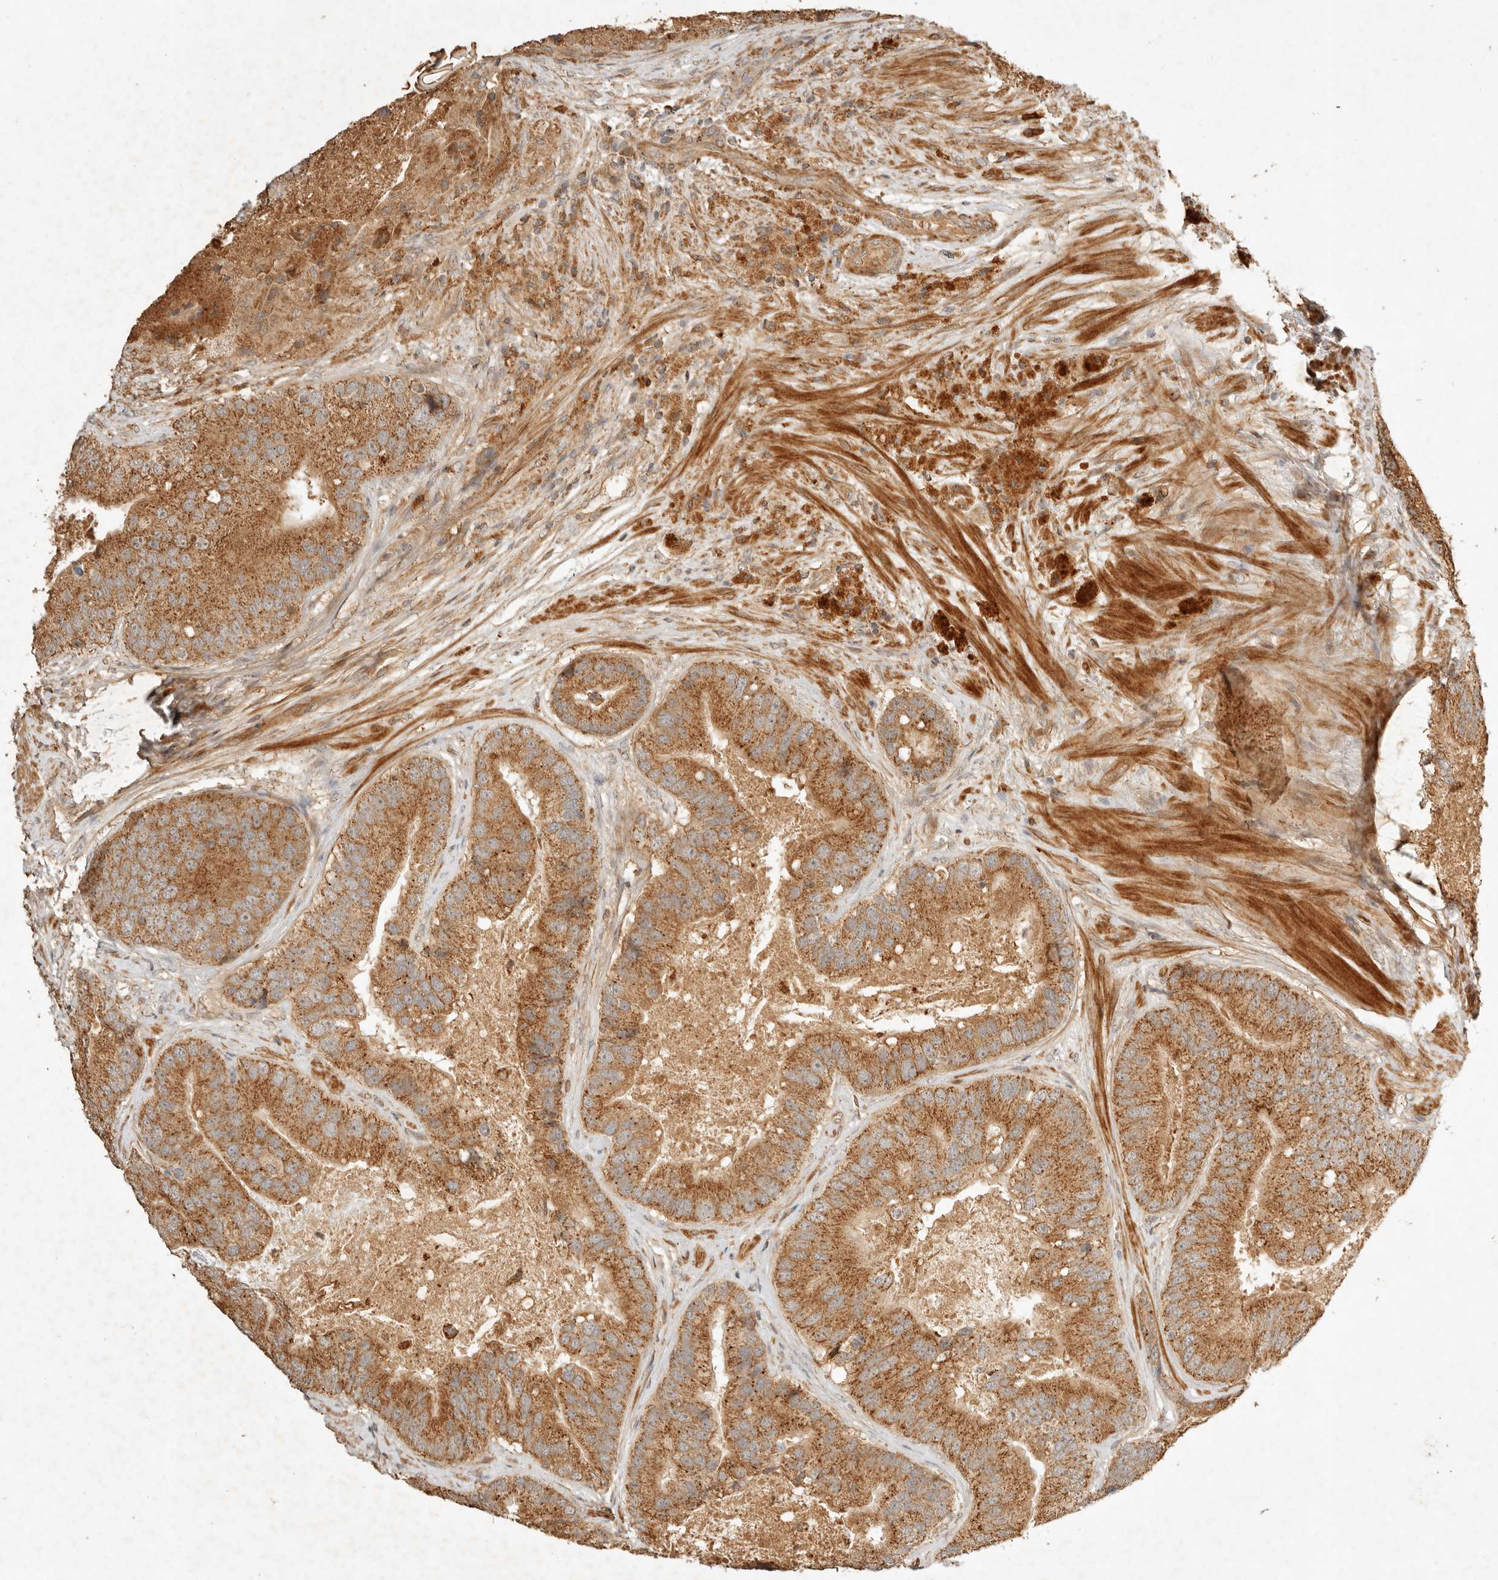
{"staining": {"intensity": "moderate", "quantity": ">75%", "location": "cytoplasmic/membranous"}, "tissue": "prostate cancer", "cell_type": "Tumor cells", "image_type": "cancer", "snomed": [{"axis": "morphology", "description": "Adenocarcinoma, High grade"}, {"axis": "topography", "description": "Prostate"}], "caption": "This is an image of immunohistochemistry staining of prostate high-grade adenocarcinoma, which shows moderate staining in the cytoplasmic/membranous of tumor cells.", "gene": "CLEC4C", "patient": {"sex": "male", "age": 70}}